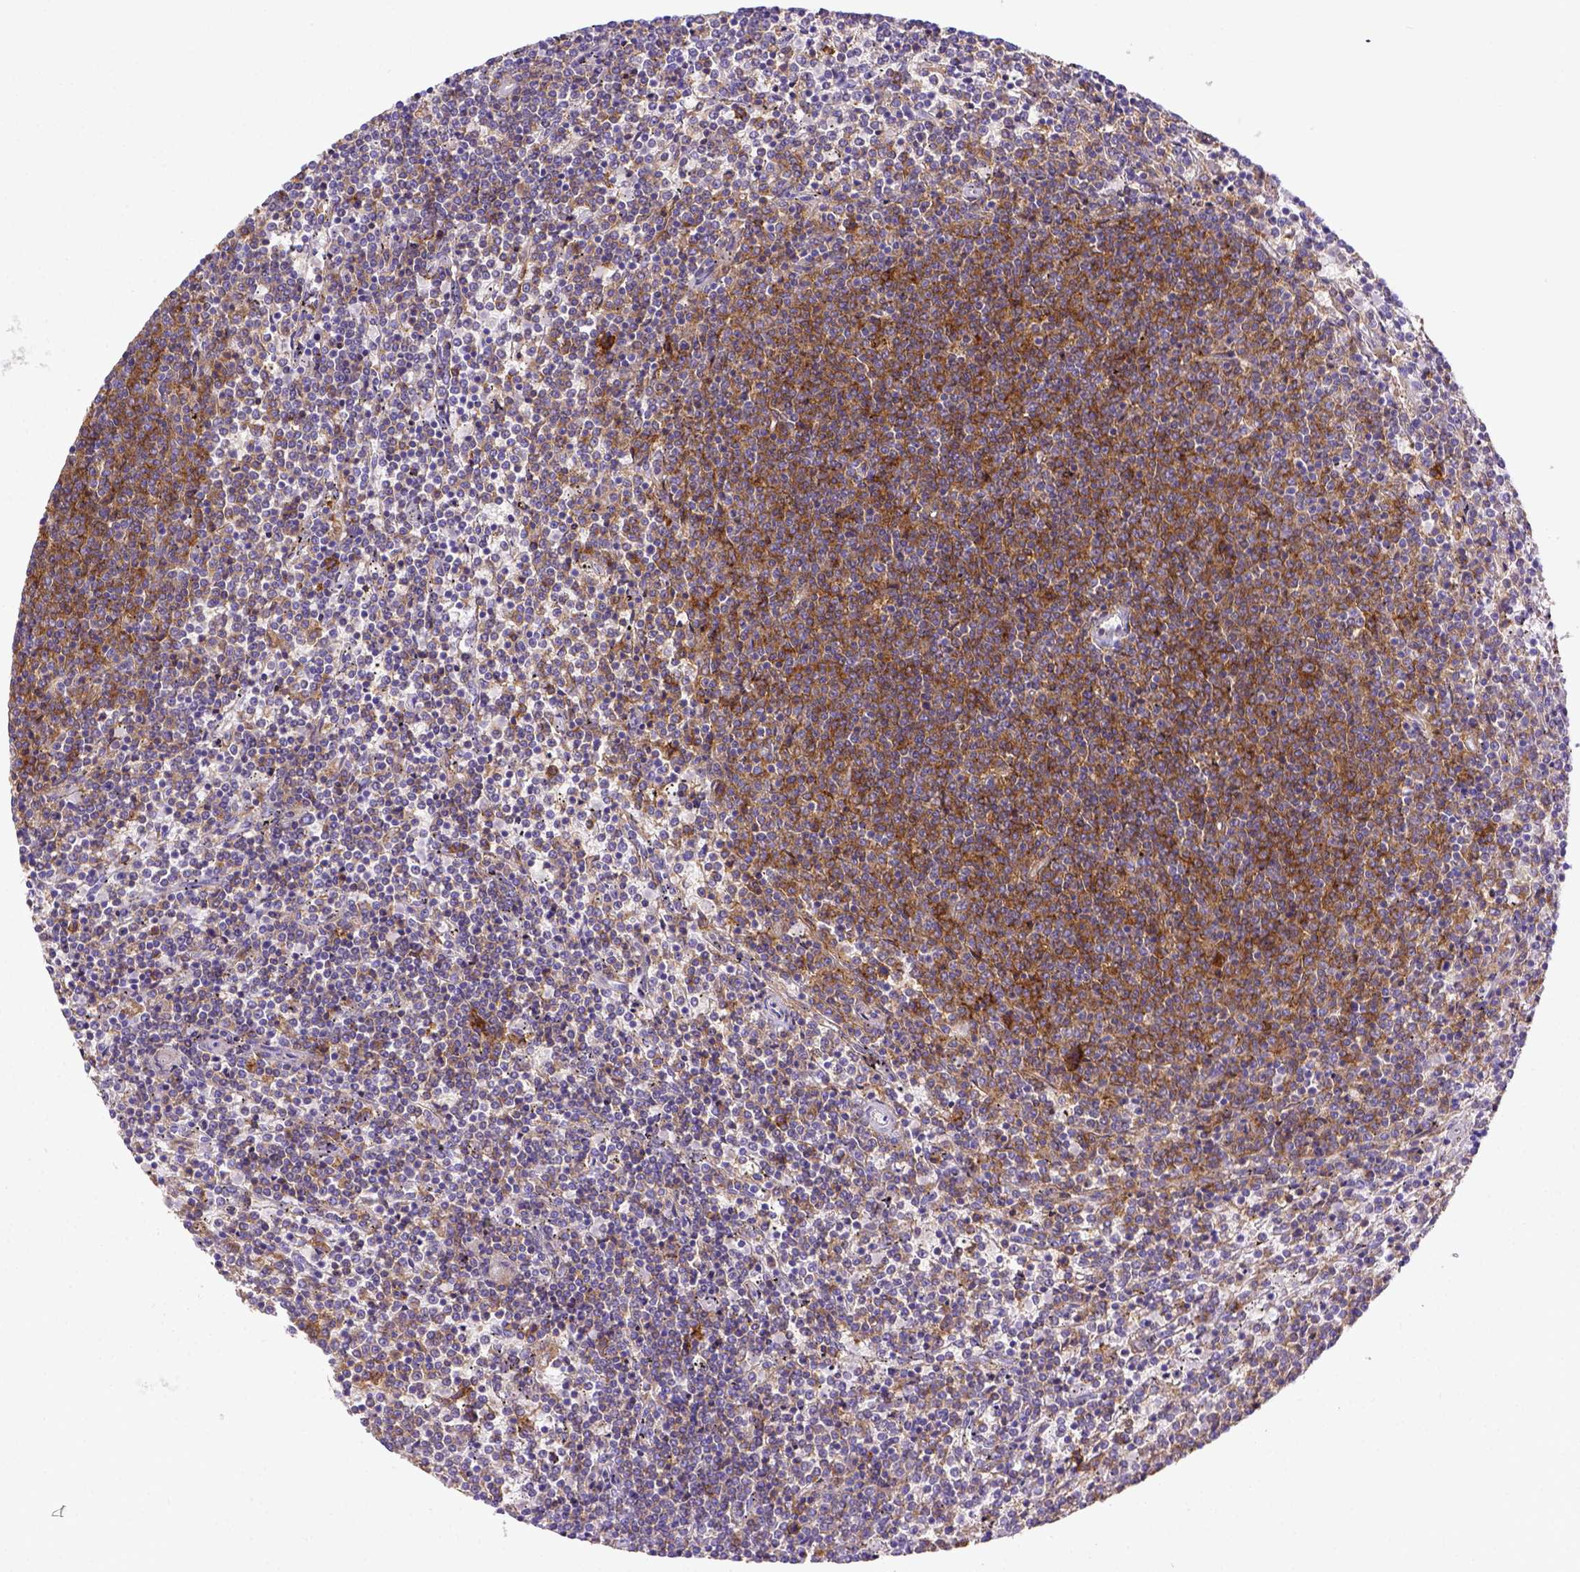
{"staining": {"intensity": "weak", "quantity": "25%-75%", "location": "cytoplasmic/membranous"}, "tissue": "lymphoma", "cell_type": "Tumor cells", "image_type": "cancer", "snomed": [{"axis": "morphology", "description": "Malignant lymphoma, non-Hodgkin's type, Low grade"}, {"axis": "topography", "description": "Spleen"}], "caption": "IHC staining of lymphoma, which exhibits low levels of weak cytoplasmic/membranous positivity in approximately 25%-75% of tumor cells indicating weak cytoplasmic/membranous protein positivity. The staining was performed using DAB (3,3'-diaminobenzidine) (brown) for protein detection and nuclei were counterstained in hematoxylin (blue).", "gene": "CD40", "patient": {"sex": "female", "age": 50}}